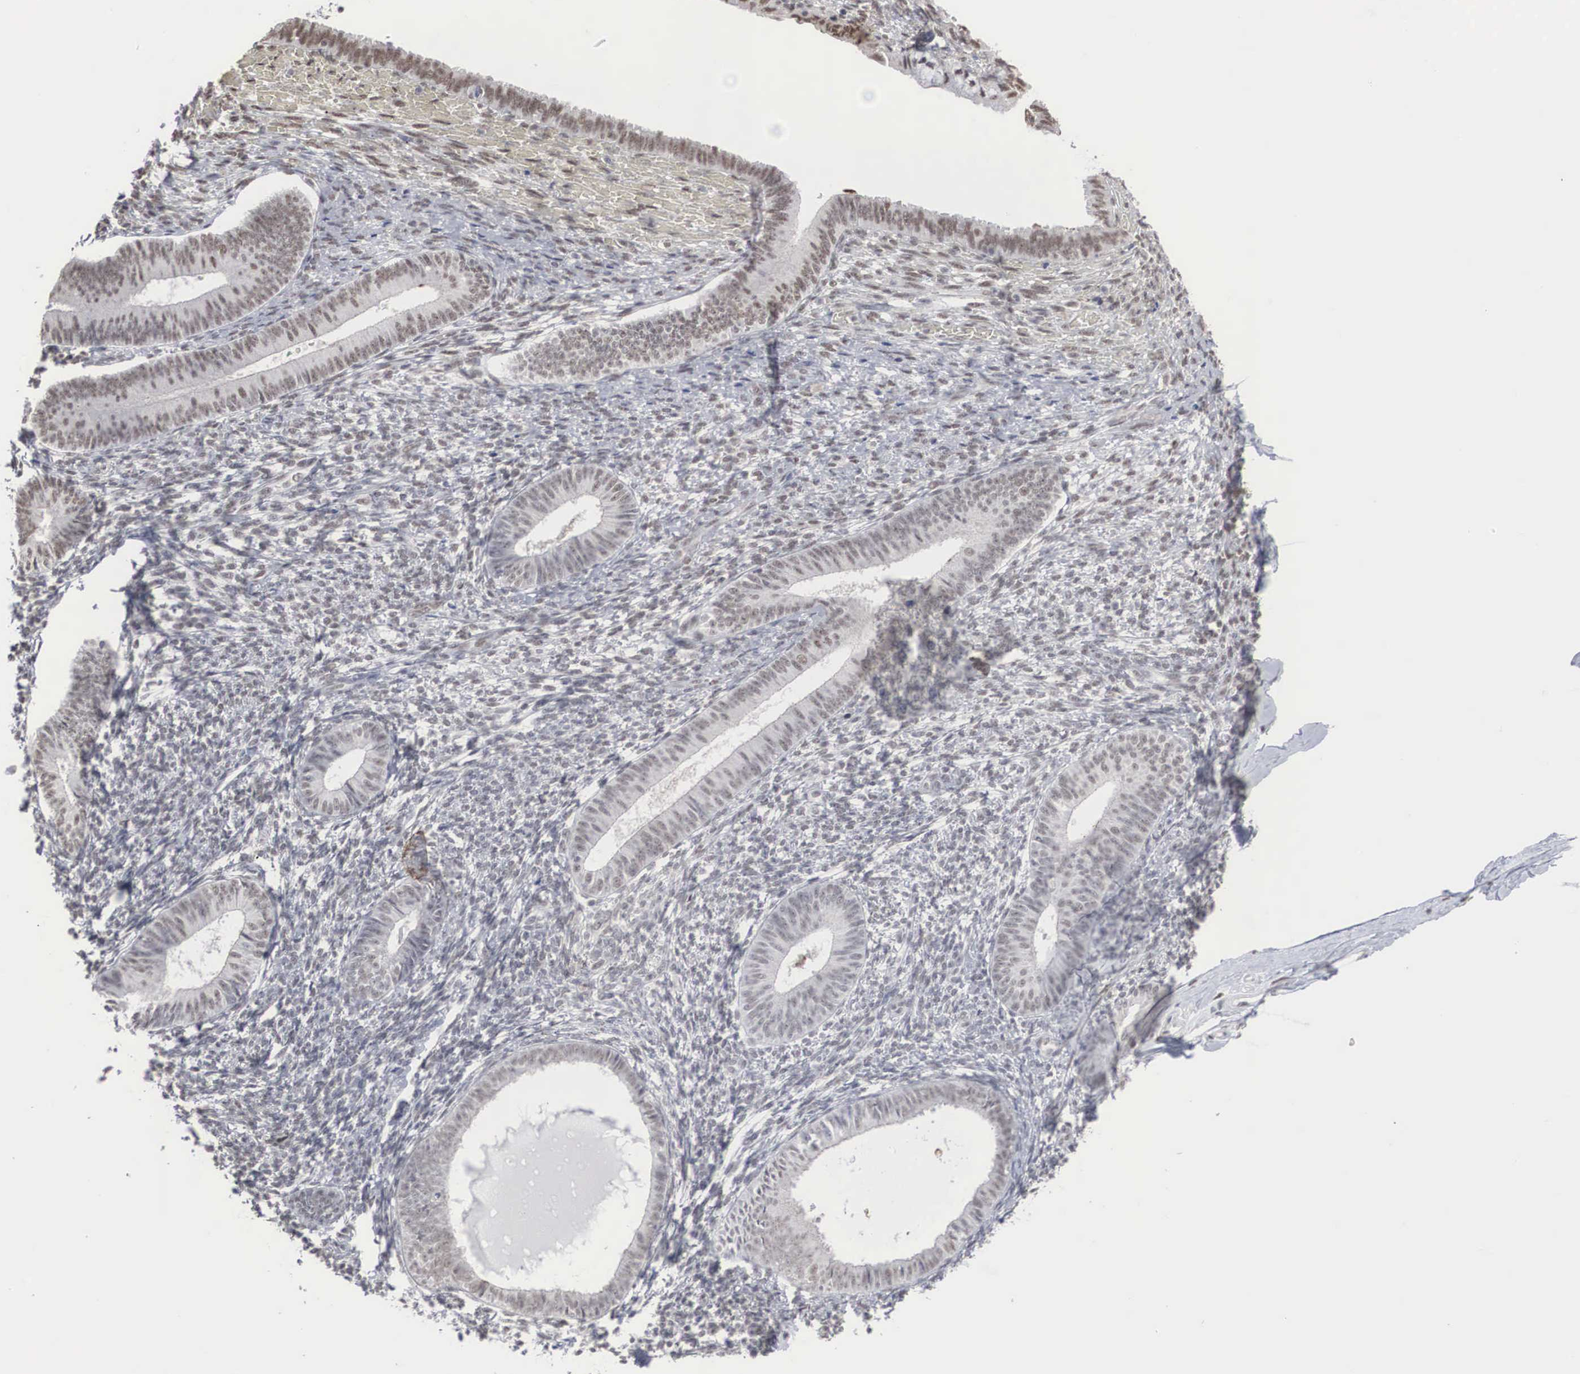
{"staining": {"intensity": "negative", "quantity": "none", "location": "none"}, "tissue": "endometrium", "cell_type": "Cells in endometrial stroma", "image_type": "normal", "snomed": [{"axis": "morphology", "description": "Normal tissue, NOS"}, {"axis": "topography", "description": "Endometrium"}], "caption": "There is no significant positivity in cells in endometrial stroma of endometrium. (DAB immunohistochemistry (IHC) visualized using brightfield microscopy, high magnification).", "gene": "AUTS2", "patient": {"sex": "female", "age": 82}}